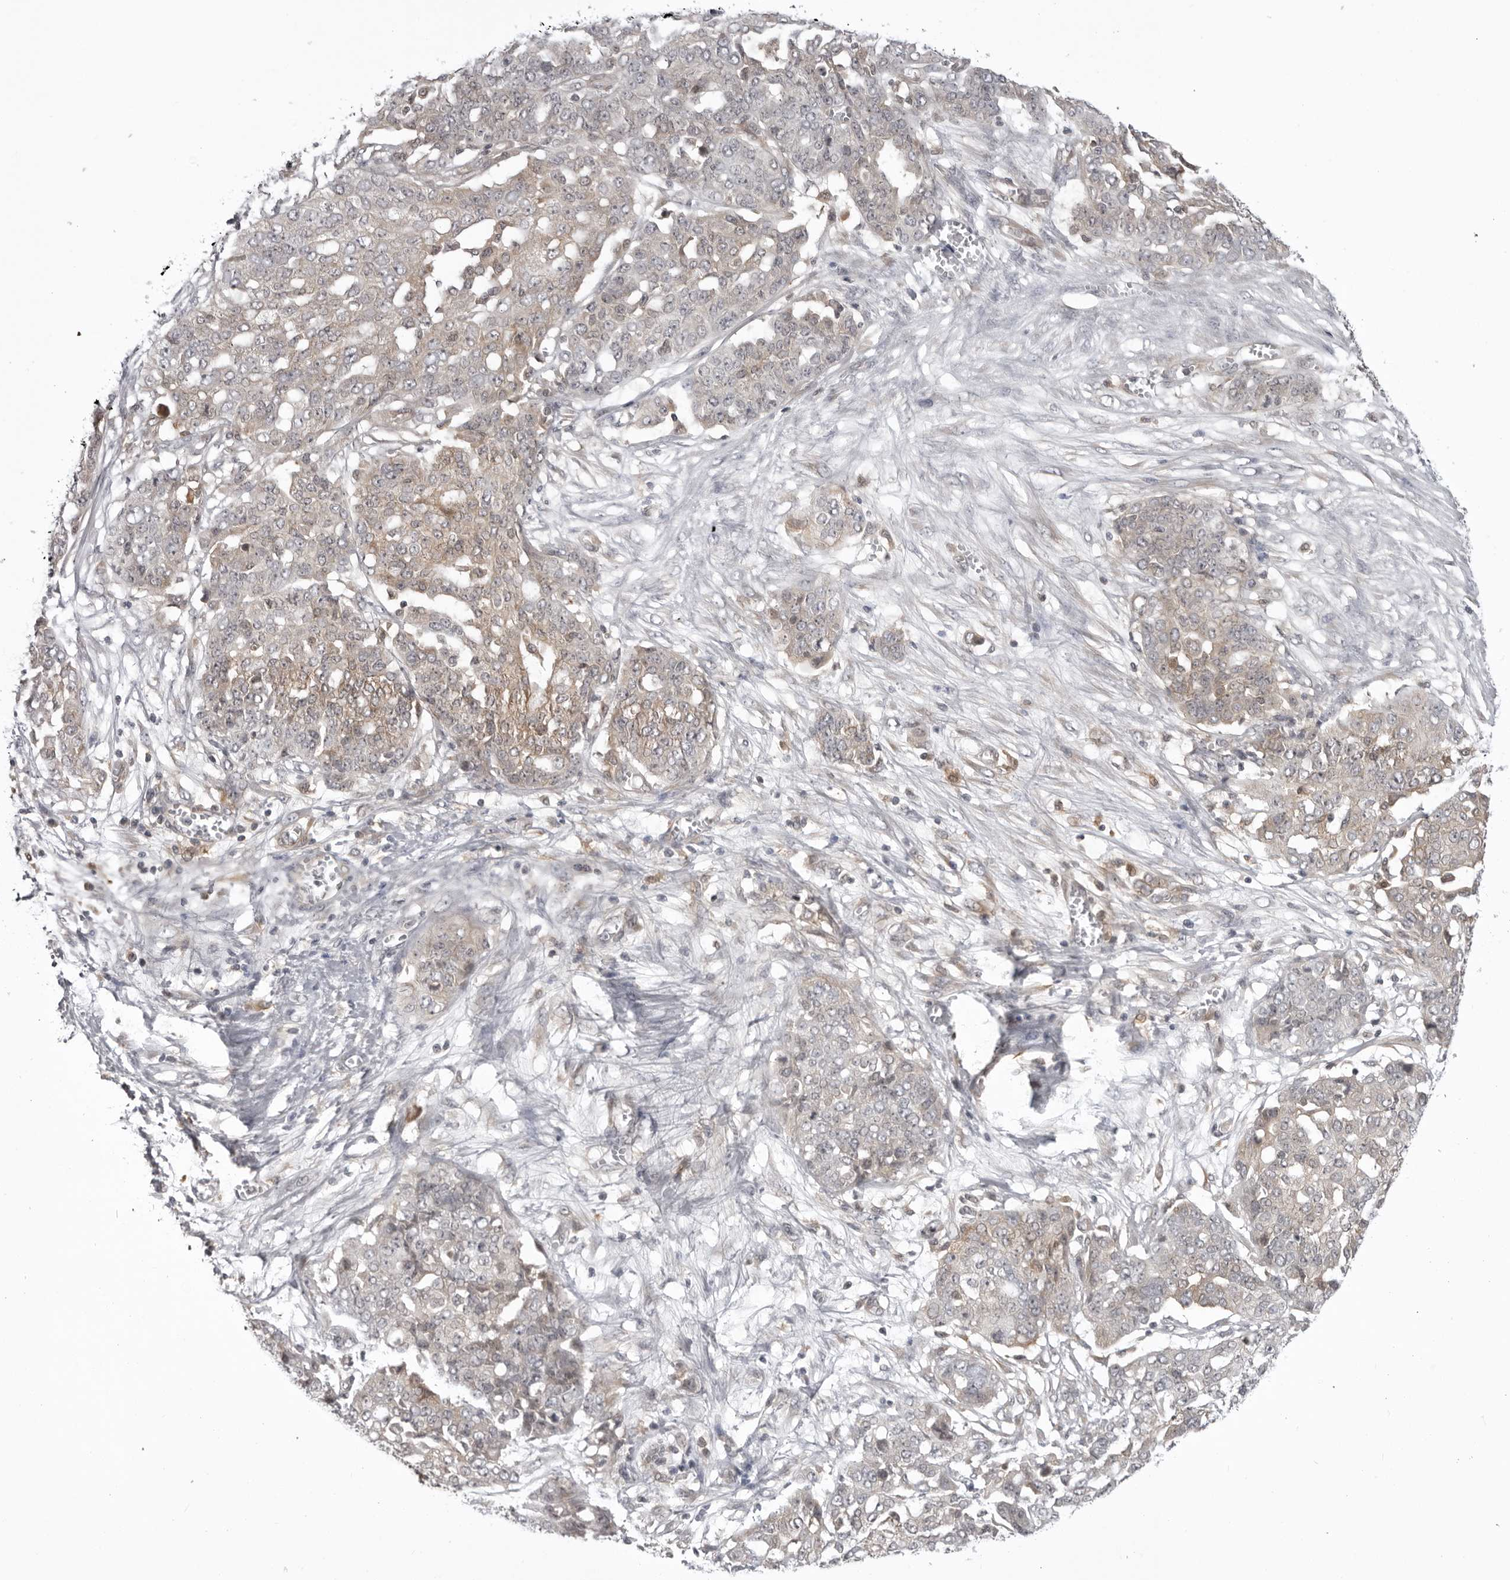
{"staining": {"intensity": "weak", "quantity": "25%-75%", "location": "cytoplasmic/membranous"}, "tissue": "ovarian cancer", "cell_type": "Tumor cells", "image_type": "cancer", "snomed": [{"axis": "morphology", "description": "Cystadenocarcinoma, serous, NOS"}, {"axis": "topography", "description": "Soft tissue"}, {"axis": "topography", "description": "Ovary"}], "caption": "A brown stain highlights weak cytoplasmic/membranous positivity of a protein in human serous cystadenocarcinoma (ovarian) tumor cells.", "gene": "USP43", "patient": {"sex": "female", "age": 57}}